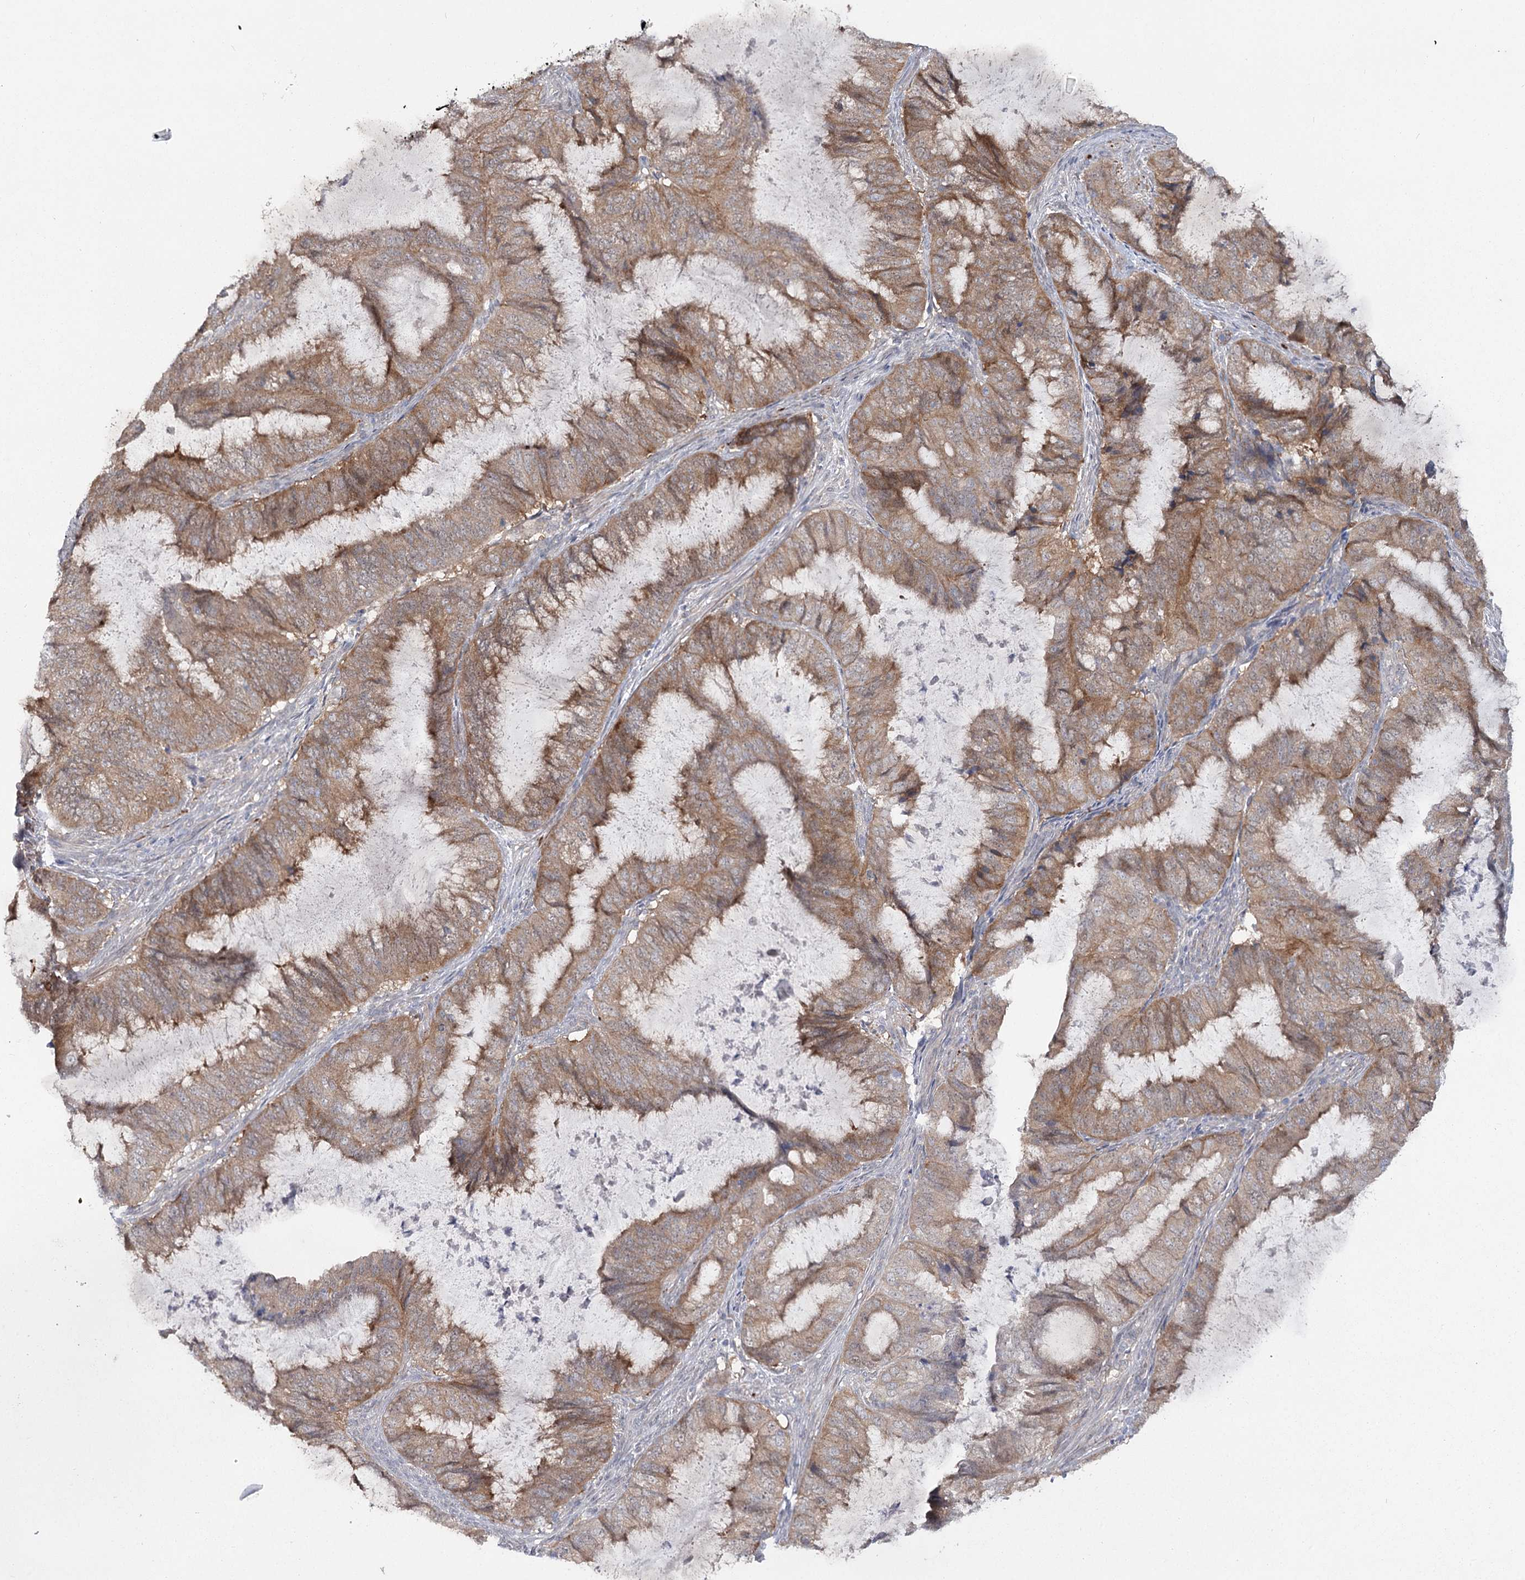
{"staining": {"intensity": "moderate", "quantity": ">75%", "location": "cytoplasmic/membranous"}, "tissue": "endometrial cancer", "cell_type": "Tumor cells", "image_type": "cancer", "snomed": [{"axis": "morphology", "description": "Adenocarcinoma, NOS"}, {"axis": "topography", "description": "Endometrium"}], "caption": "A brown stain labels moderate cytoplasmic/membranous expression of a protein in endometrial adenocarcinoma tumor cells.", "gene": "MAP3K13", "patient": {"sex": "female", "age": 81}}